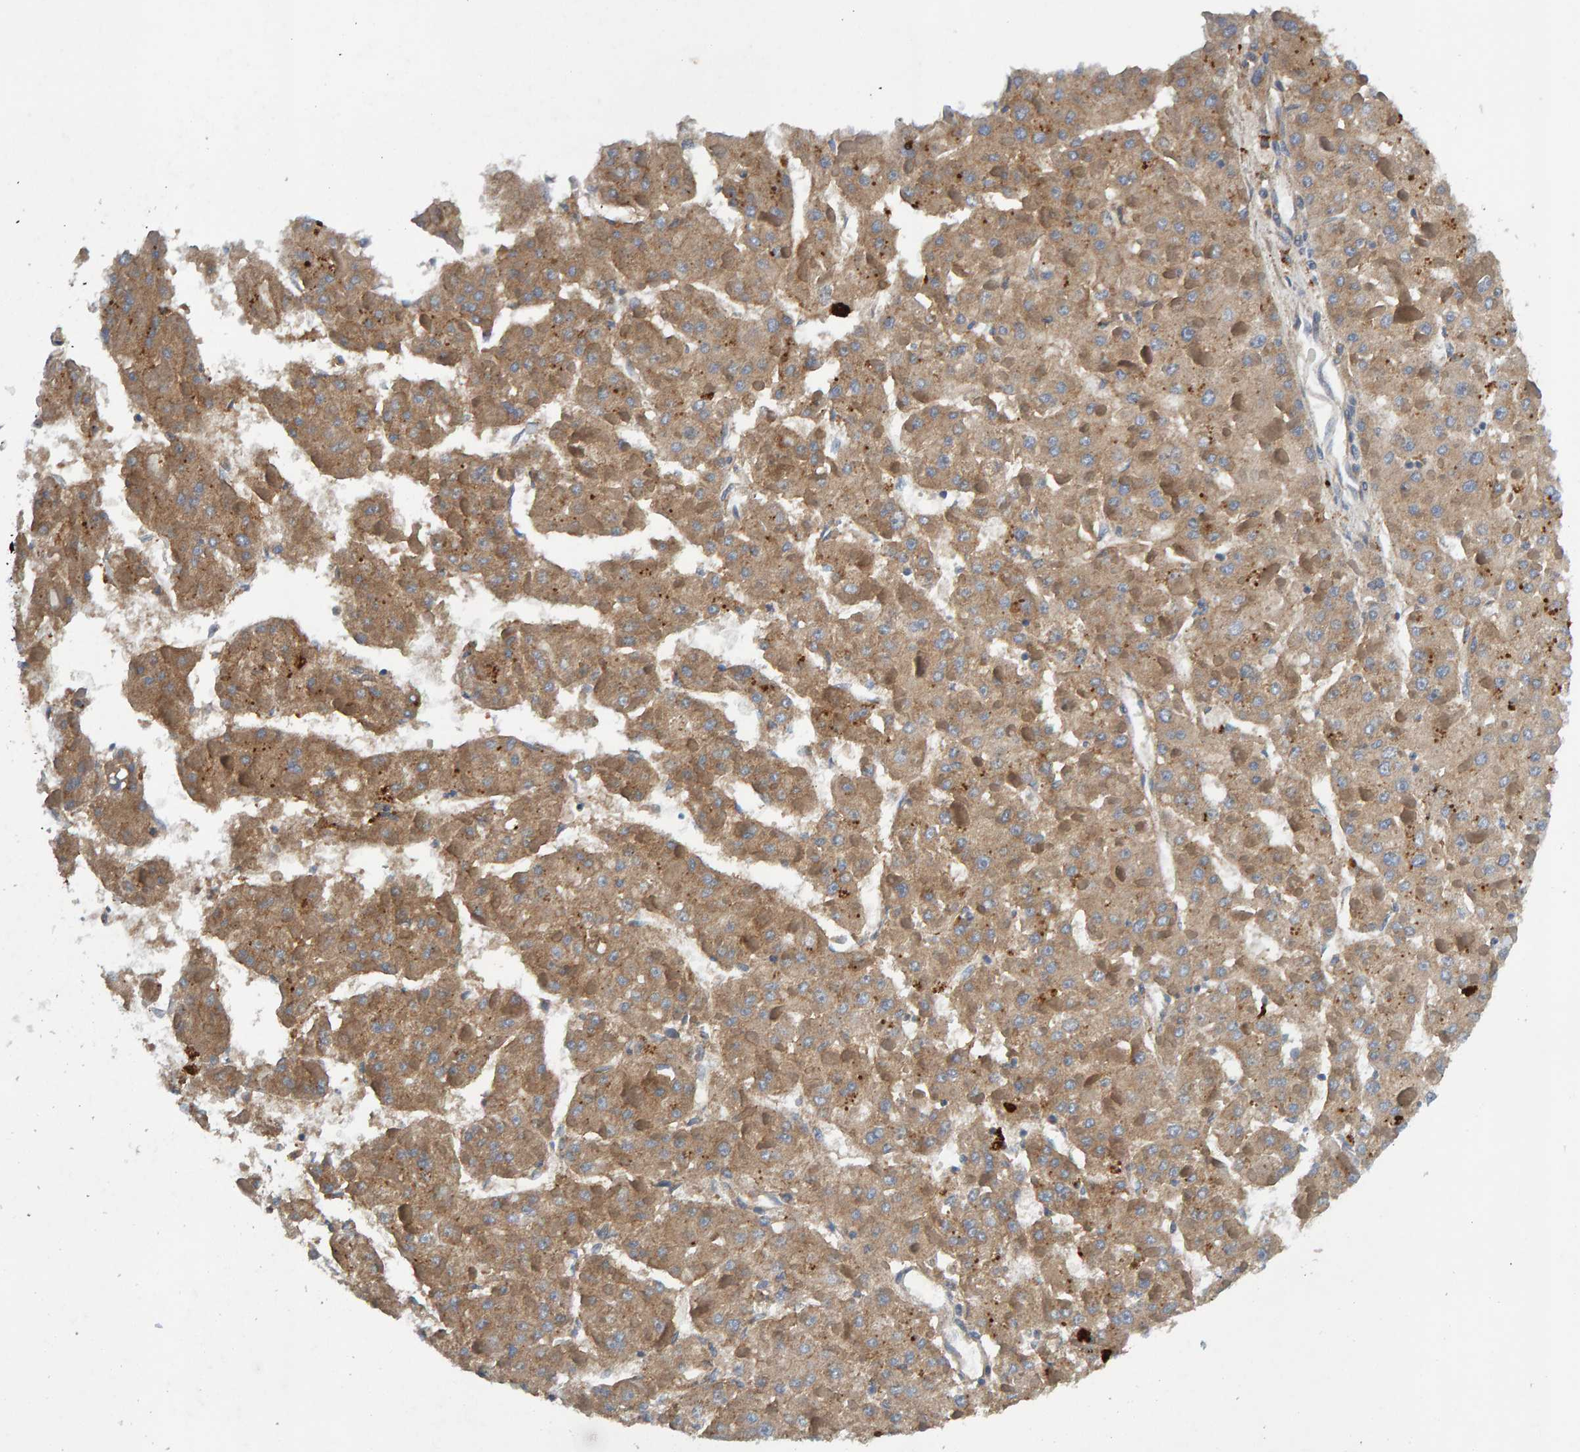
{"staining": {"intensity": "moderate", "quantity": ">75%", "location": "cytoplasmic/membranous"}, "tissue": "liver cancer", "cell_type": "Tumor cells", "image_type": "cancer", "snomed": [{"axis": "morphology", "description": "Carcinoma, Hepatocellular, NOS"}, {"axis": "topography", "description": "Liver"}], "caption": "Brown immunohistochemical staining in human hepatocellular carcinoma (liver) reveals moderate cytoplasmic/membranous expression in about >75% of tumor cells.", "gene": "MKLN1", "patient": {"sex": "female", "age": 73}}